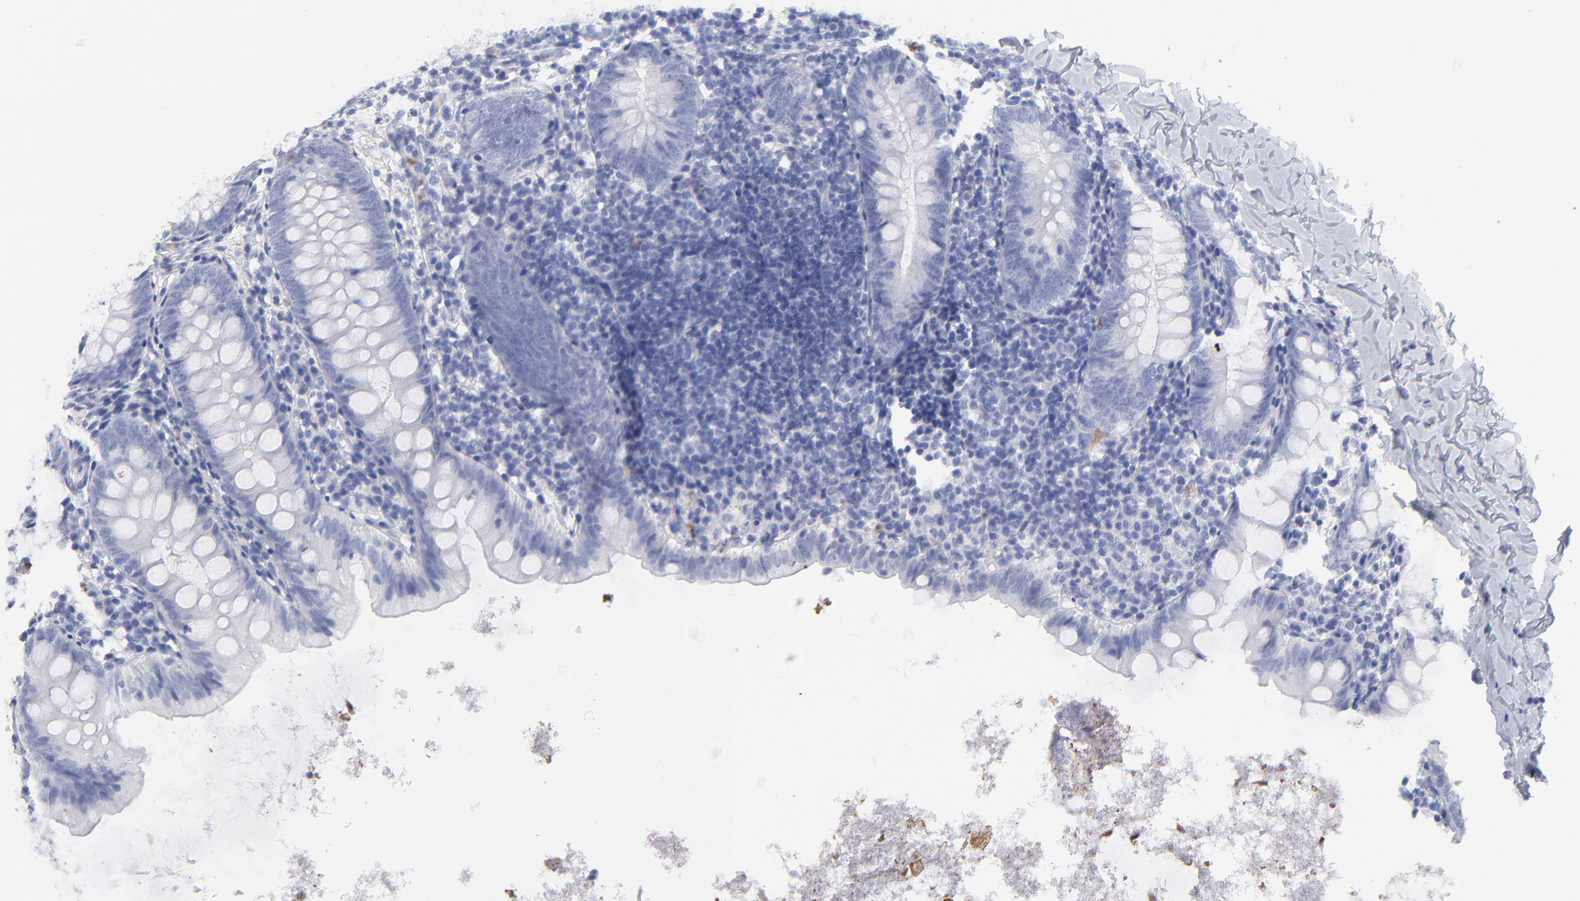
{"staining": {"intensity": "negative", "quantity": "none", "location": "none"}, "tissue": "appendix", "cell_type": "Glandular cells", "image_type": "normal", "snomed": [{"axis": "morphology", "description": "Normal tissue, NOS"}, {"axis": "topography", "description": "Appendix"}], "caption": "The histopathology image shows no significant expression in glandular cells of appendix.", "gene": "ARG1", "patient": {"sex": "female", "age": 9}}